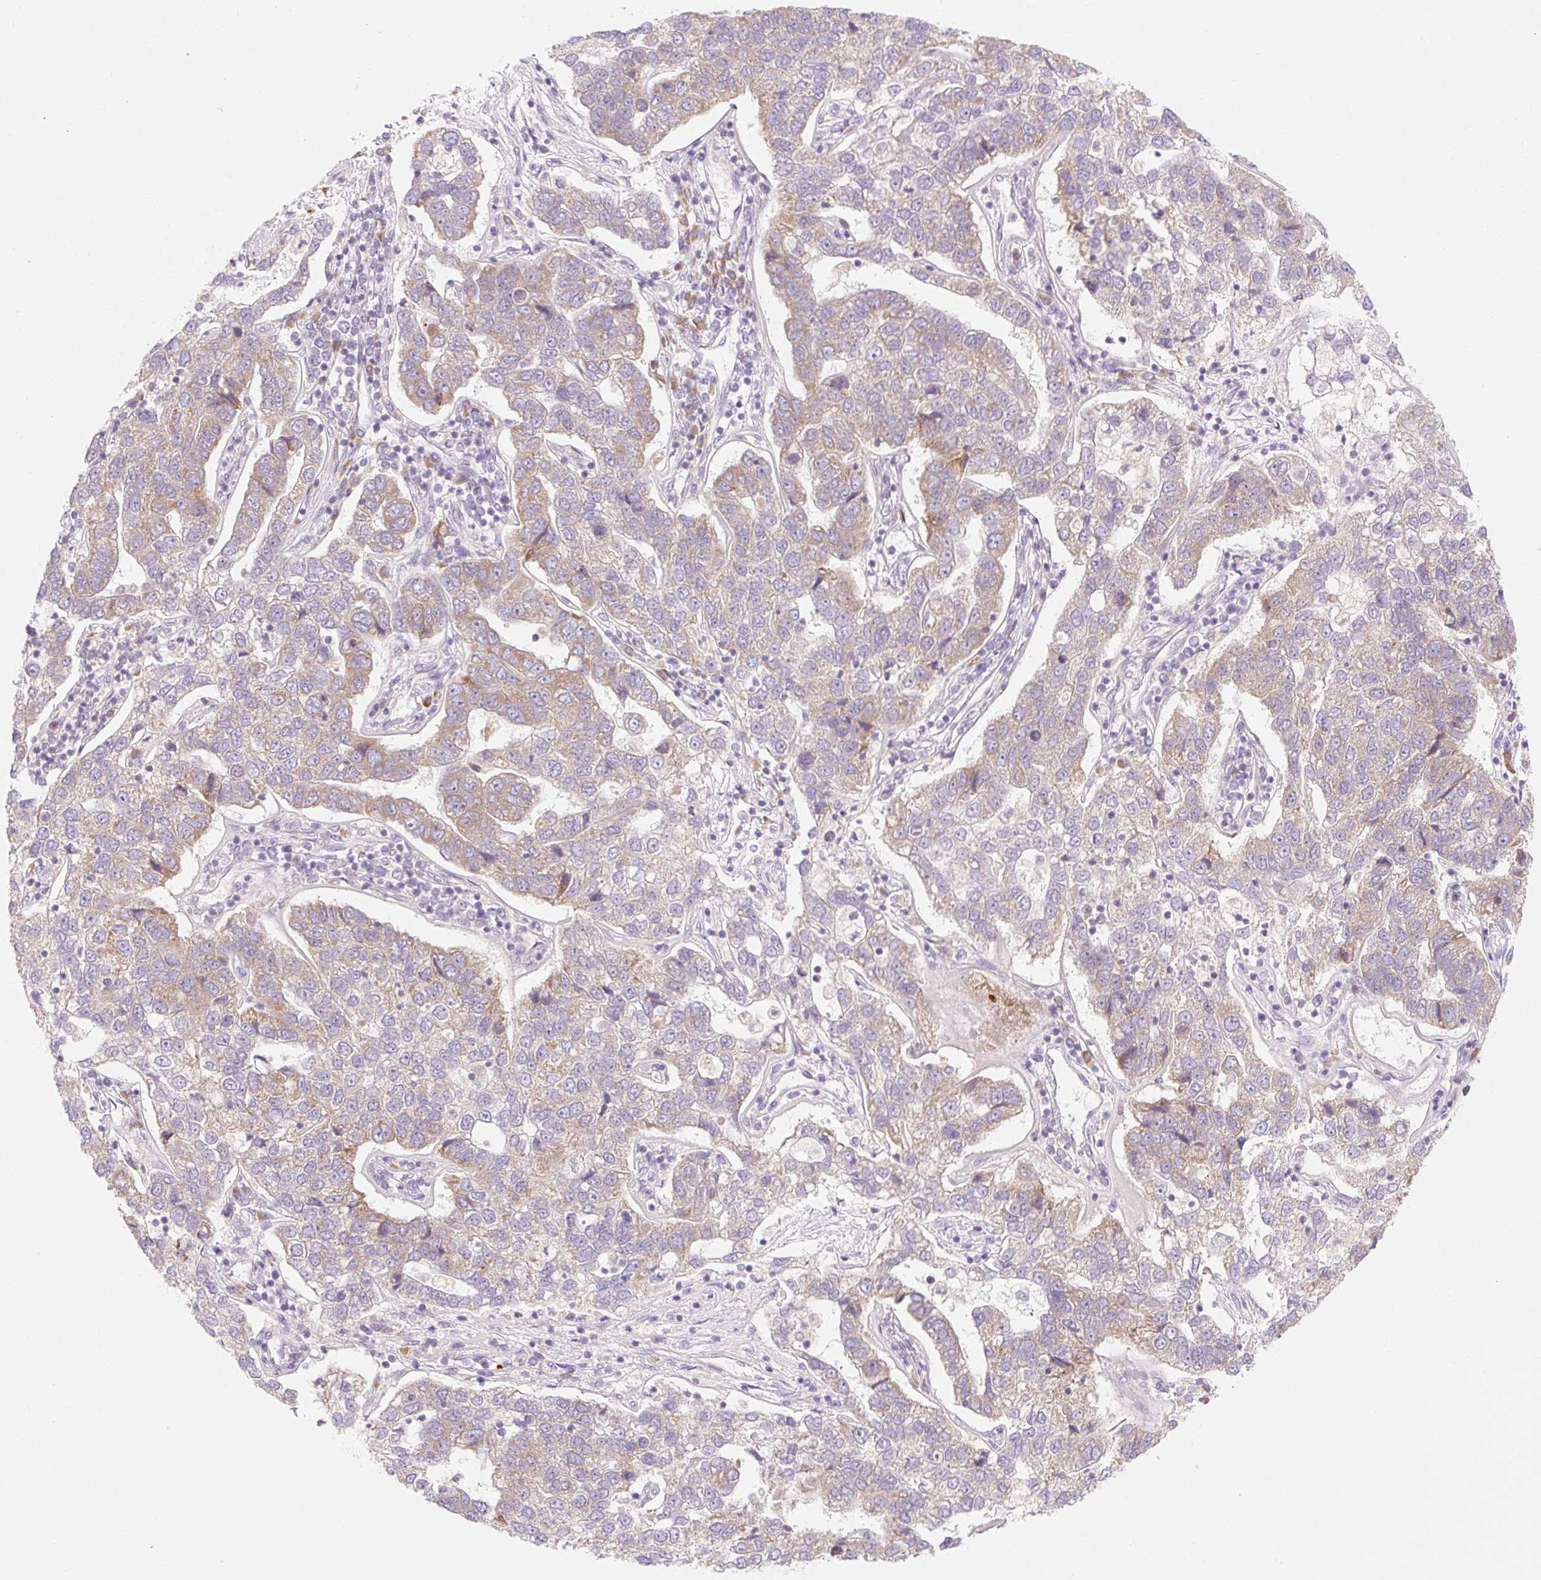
{"staining": {"intensity": "weak", "quantity": ">75%", "location": "cytoplasmic/membranous"}, "tissue": "pancreatic cancer", "cell_type": "Tumor cells", "image_type": "cancer", "snomed": [{"axis": "morphology", "description": "Adenocarcinoma, NOS"}, {"axis": "topography", "description": "Pancreas"}], "caption": "Immunohistochemical staining of pancreatic cancer (adenocarcinoma) displays low levels of weak cytoplasmic/membranous protein expression in about >75% of tumor cells.", "gene": "MYO1D", "patient": {"sex": "female", "age": 61}}